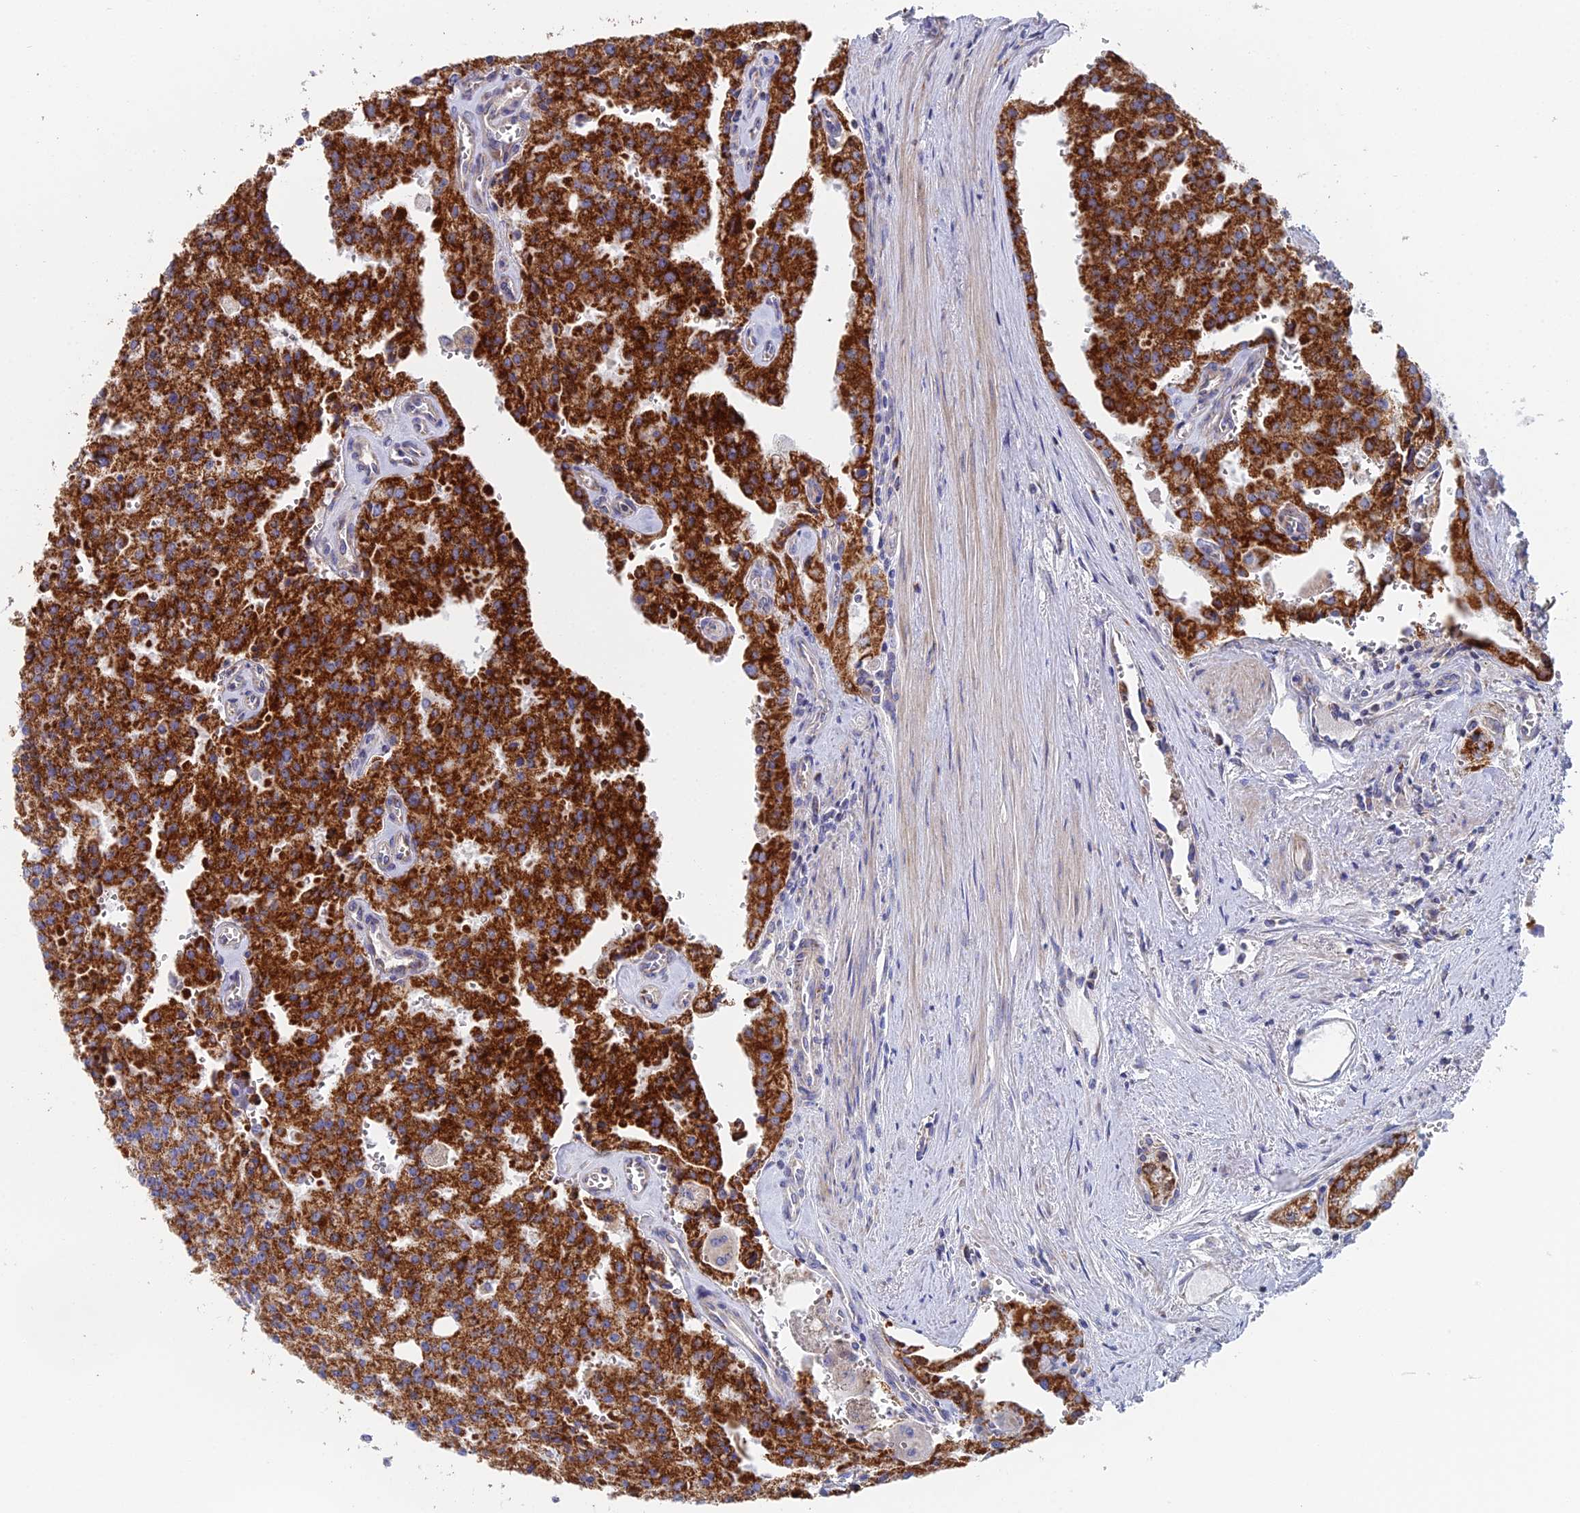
{"staining": {"intensity": "strong", "quantity": ">75%", "location": "cytoplasmic/membranous"}, "tissue": "prostate cancer", "cell_type": "Tumor cells", "image_type": "cancer", "snomed": [{"axis": "morphology", "description": "Adenocarcinoma, High grade"}, {"axis": "topography", "description": "Prostate"}], "caption": "This is an image of immunohistochemistry (IHC) staining of prostate cancer (high-grade adenocarcinoma), which shows strong expression in the cytoplasmic/membranous of tumor cells.", "gene": "ECSIT", "patient": {"sex": "male", "age": 68}}